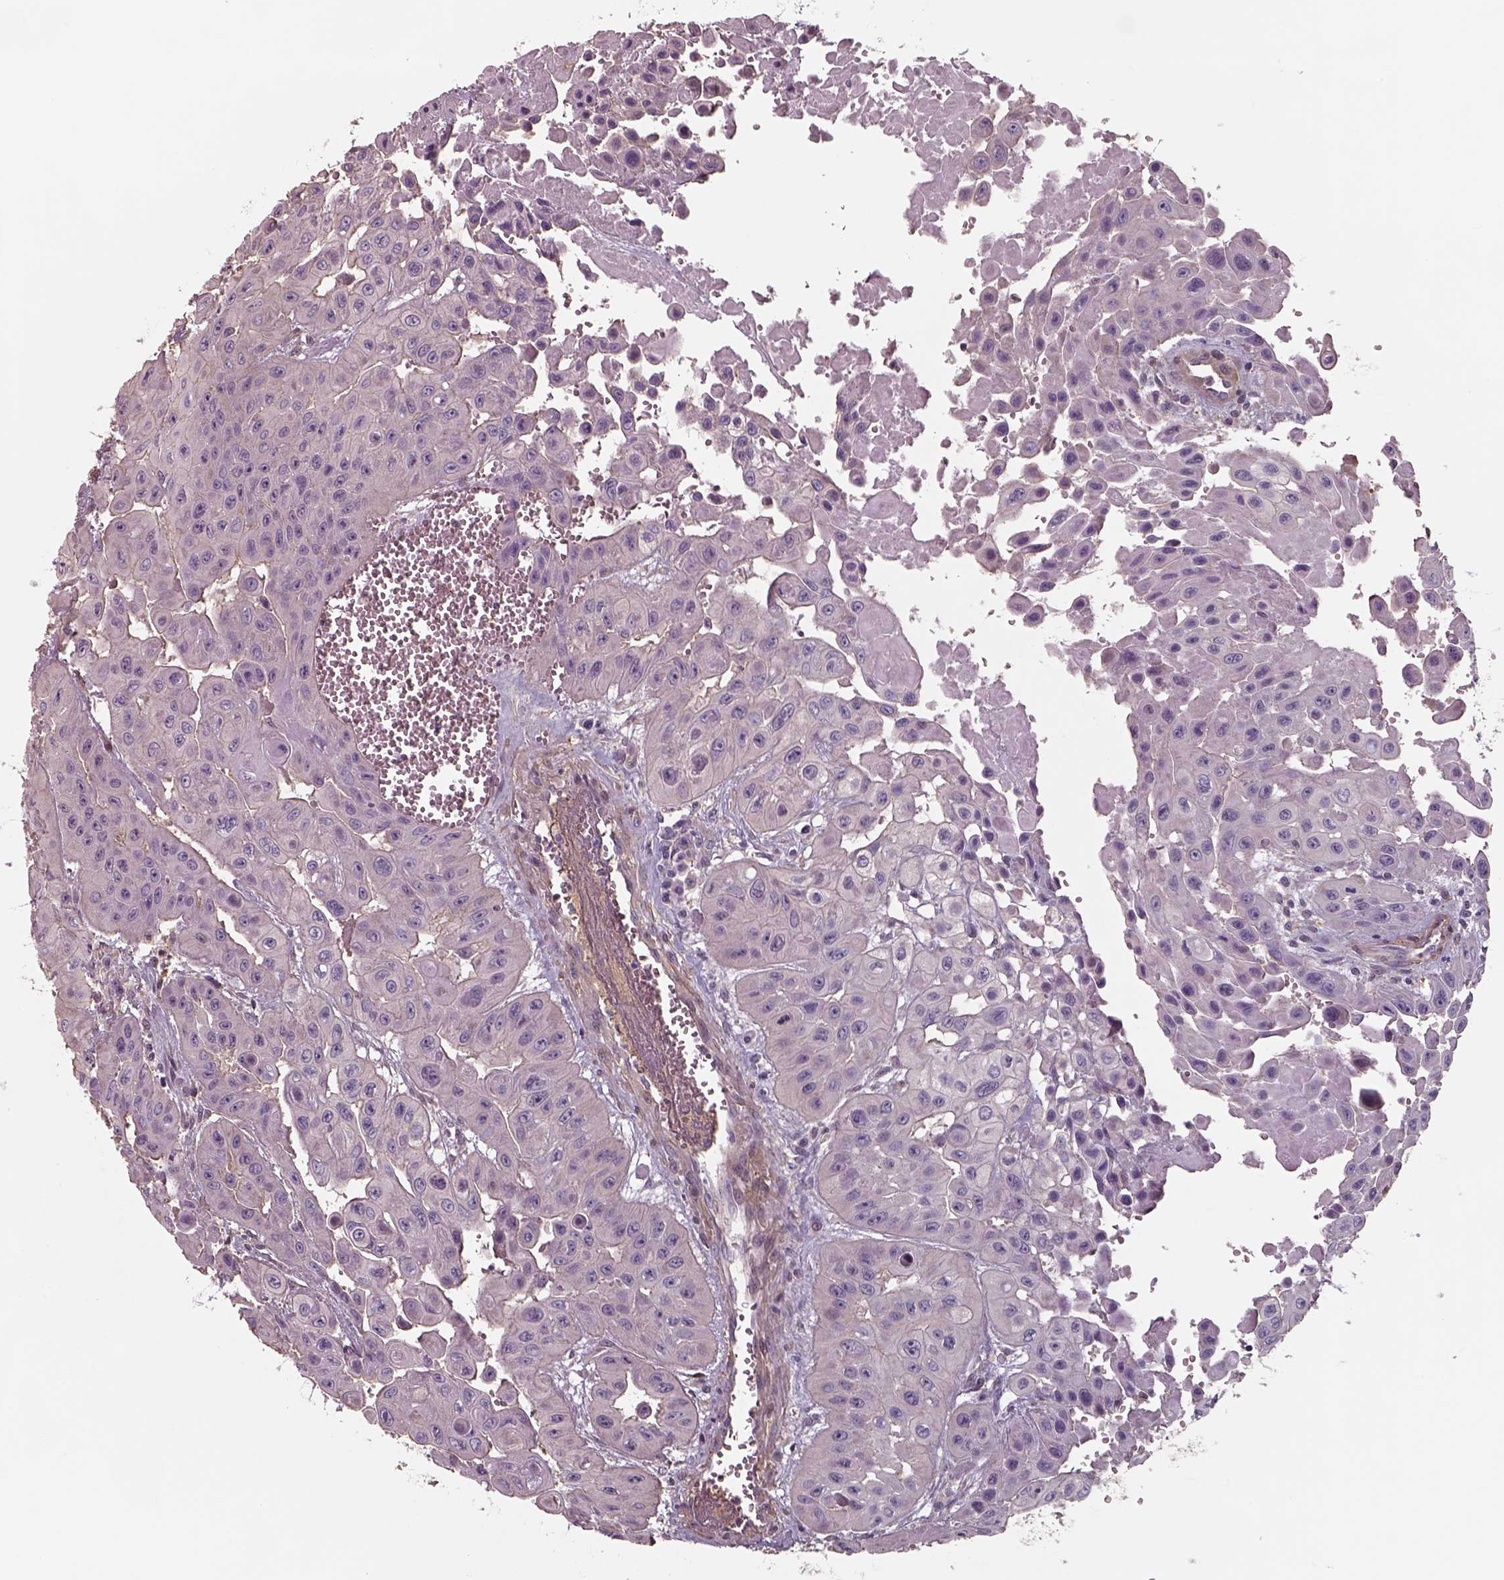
{"staining": {"intensity": "negative", "quantity": "none", "location": "none"}, "tissue": "head and neck cancer", "cell_type": "Tumor cells", "image_type": "cancer", "snomed": [{"axis": "morphology", "description": "Adenocarcinoma, NOS"}, {"axis": "topography", "description": "Head-Neck"}], "caption": "Immunohistochemistry micrograph of neoplastic tissue: human adenocarcinoma (head and neck) stained with DAB (3,3'-diaminobenzidine) demonstrates no significant protein expression in tumor cells. (Stains: DAB (3,3'-diaminobenzidine) immunohistochemistry with hematoxylin counter stain, Microscopy: brightfield microscopy at high magnification).", "gene": "ISYNA1", "patient": {"sex": "male", "age": 73}}